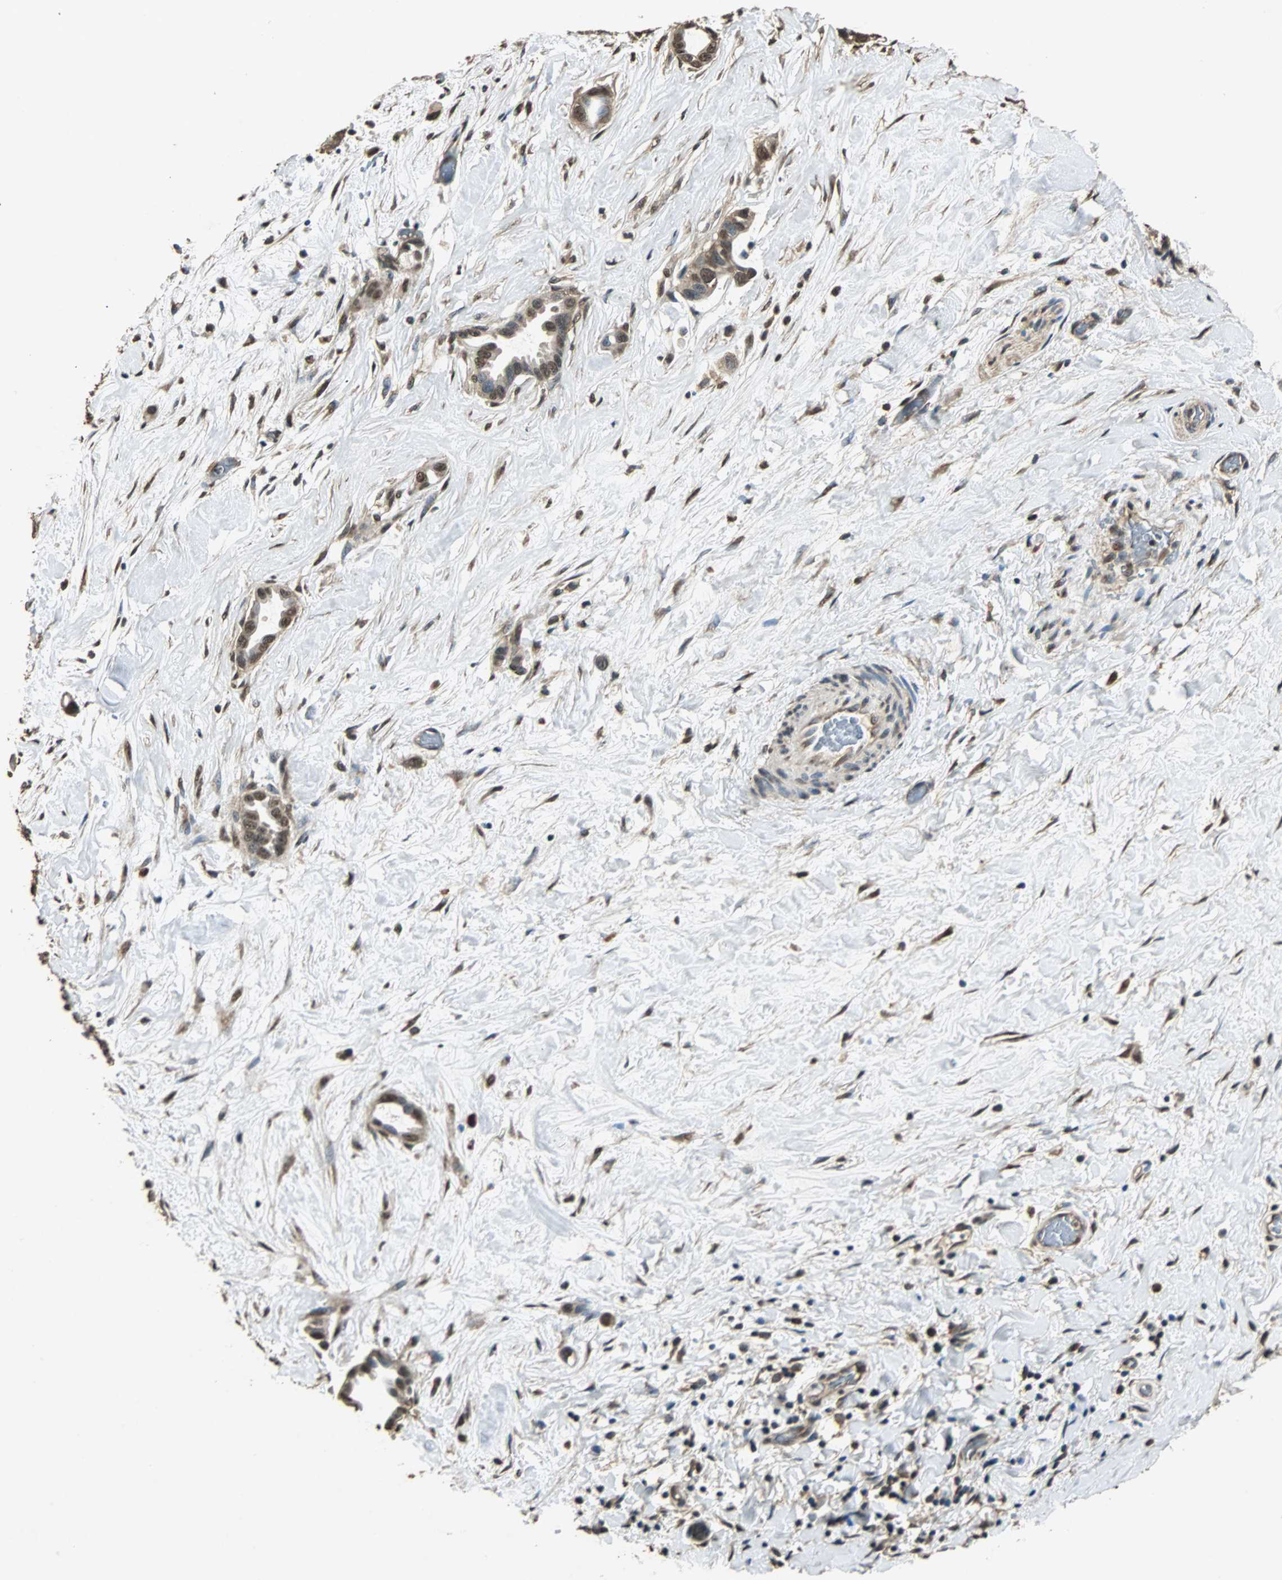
{"staining": {"intensity": "moderate", "quantity": ">75%", "location": "cytoplasmic/membranous,nuclear"}, "tissue": "liver cancer", "cell_type": "Tumor cells", "image_type": "cancer", "snomed": [{"axis": "morphology", "description": "Cholangiocarcinoma"}, {"axis": "topography", "description": "Liver"}], "caption": "The micrograph exhibits staining of liver cancer, revealing moderate cytoplasmic/membranous and nuclear protein expression (brown color) within tumor cells.", "gene": "PPP1R13B", "patient": {"sex": "female", "age": 65}}